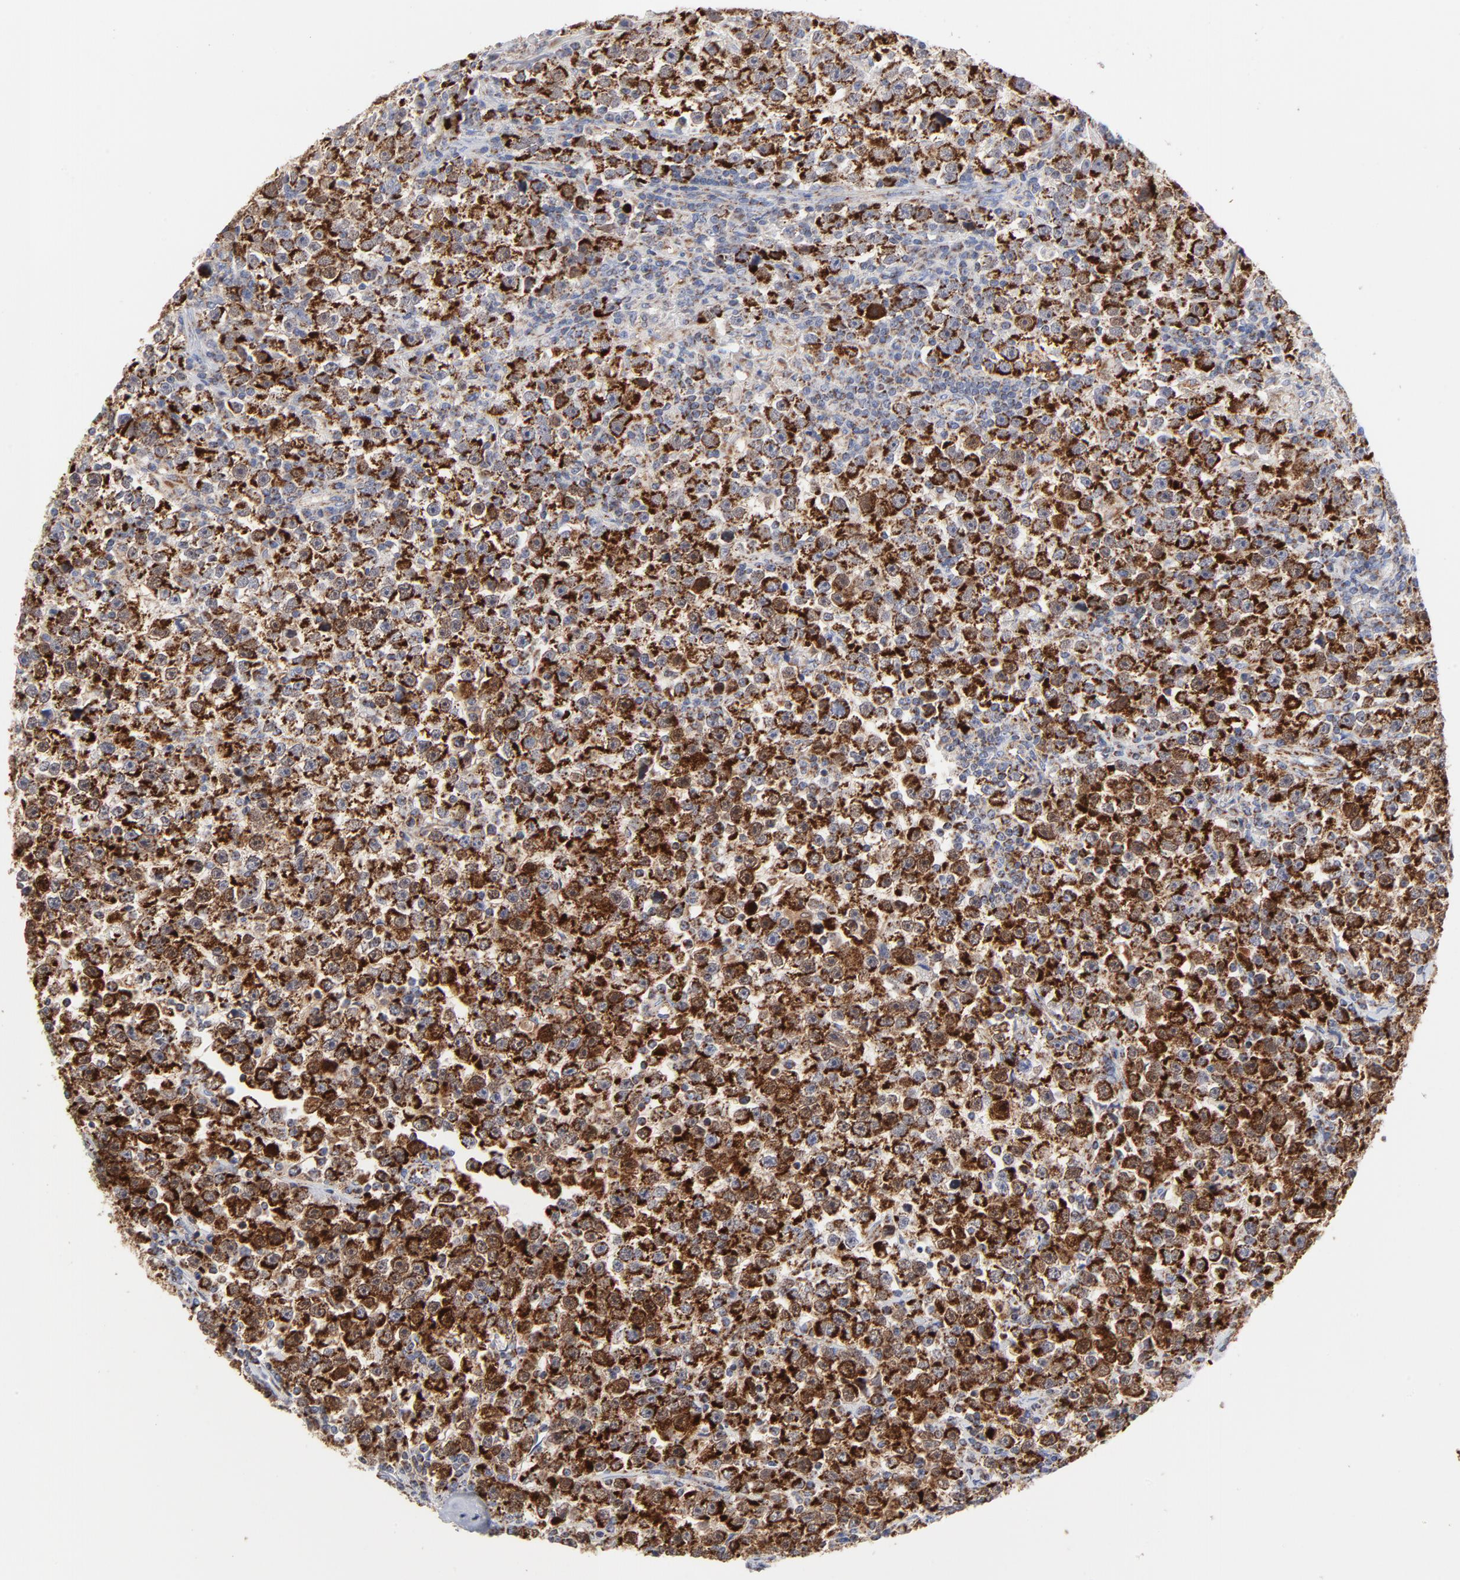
{"staining": {"intensity": "strong", "quantity": ">75%", "location": "cytoplasmic/membranous"}, "tissue": "testis cancer", "cell_type": "Tumor cells", "image_type": "cancer", "snomed": [{"axis": "morphology", "description": "Seminoma, NOS"}, {"axis": "topography", "description": "Testis"}], "caption": "Immunohistochemical staining of human testis cancer (seminoma) reveals strong cytoplasmic/membranous protein staining in approximately >75% of tumor cells. The protein is stained brown, and the nuclei are stained in blue (DAB (3,3'-diaminobenzidine) IHC with brightfield microscopy, high magnification).", "gene": "DIABLO", "patient": {"sex": "male", "age": 43}}